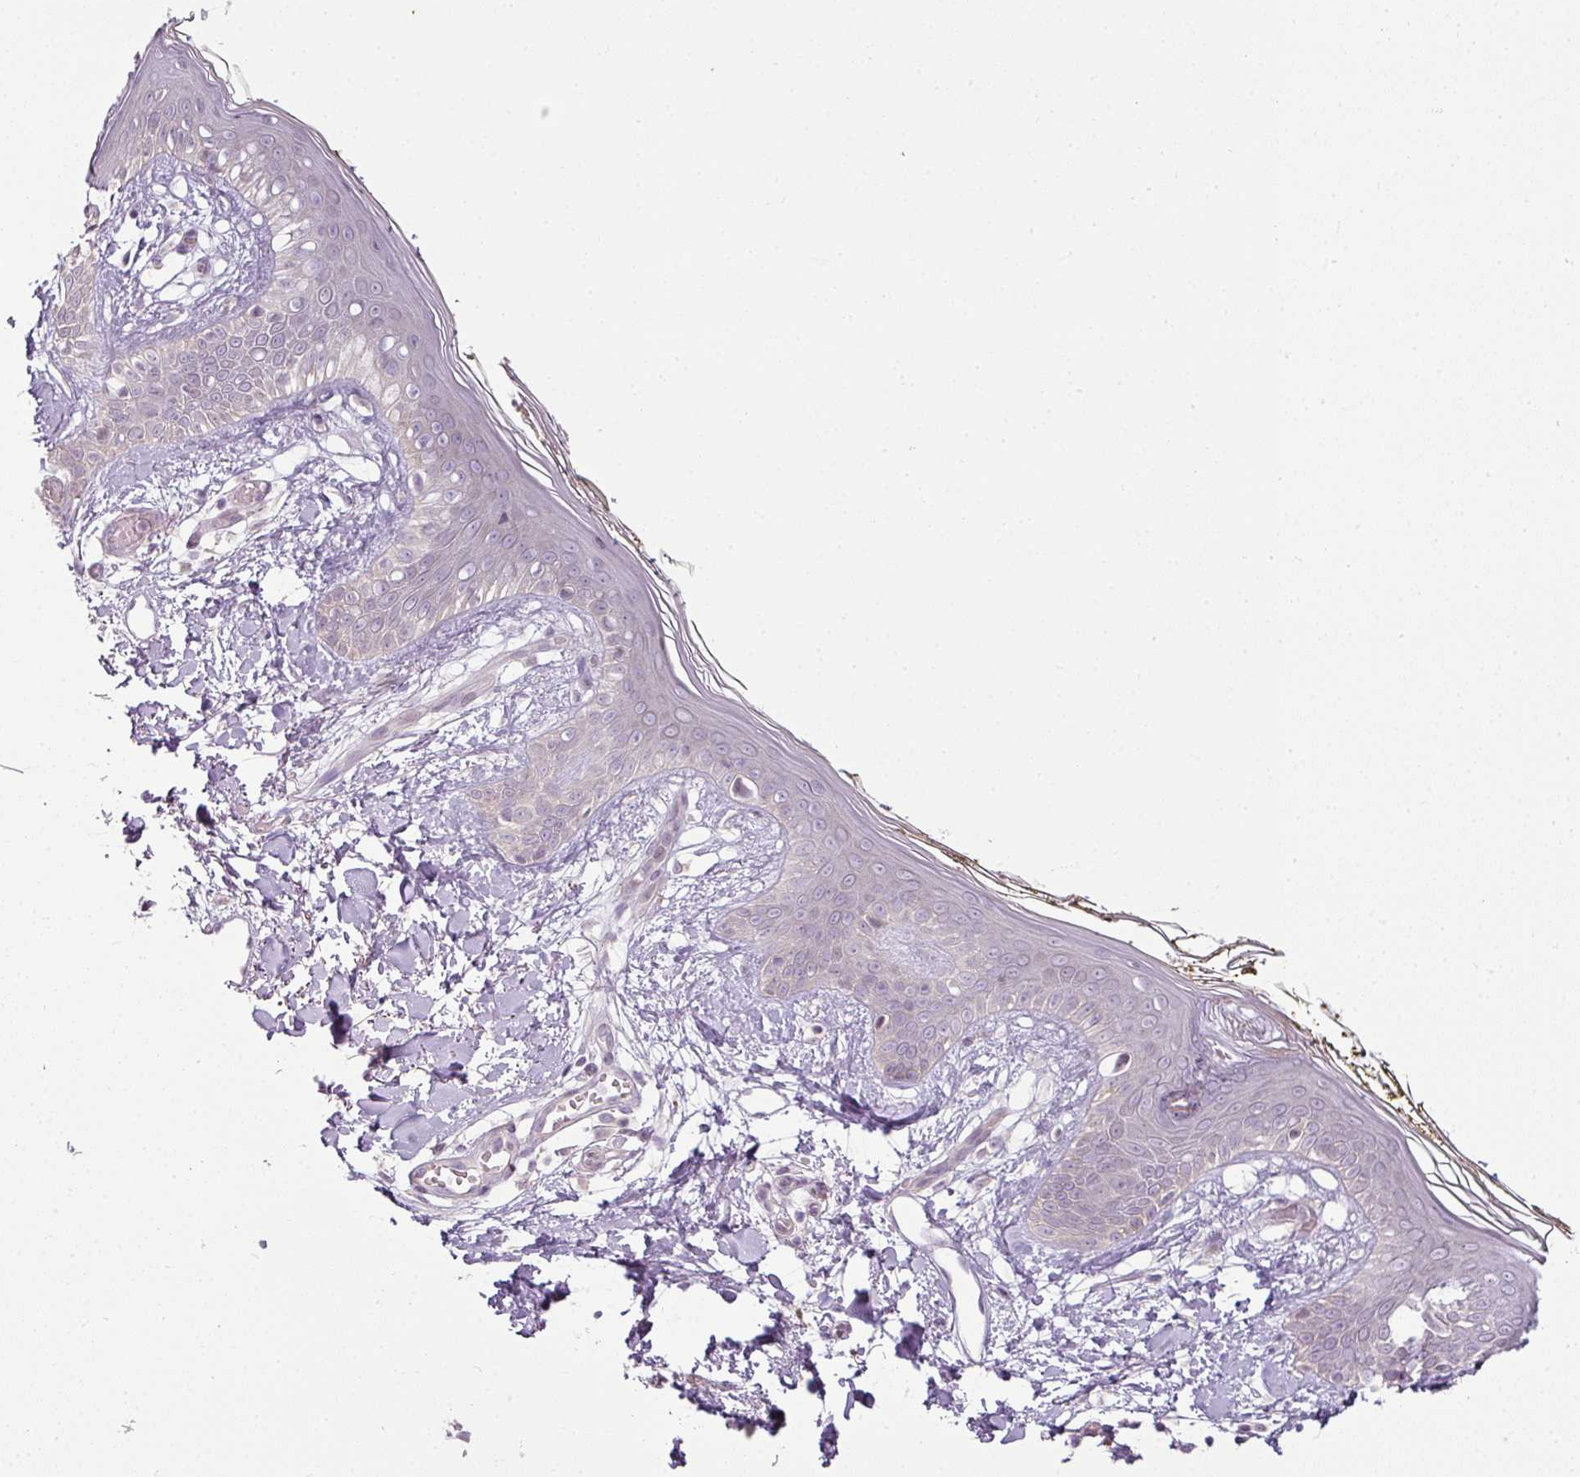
{"staining": {"intensity": "weak", "quantity": "<25%", "location": "cytoplasmic/membranous"}, "tissue": "skin", "cell_type": "Fibroblasts", "image_type": "normal", "snomed": [{"axis": "morphology", "description": "Normal tissue, NOS"}, {"axis": "topography", "description": "Skin"}], "caption": "High magnification brightfield microscopy of normal skin stained with DAB (brown) and counterstained with hematoxylin (blue): fibroblasts show no significant staining. (Brightfield microscopy of DAB (3,3'-diaminobenzidine) immunohistochemistry at high magnification).", "gene": "LY75", "patient": {"sex": "female", "age": 34}}